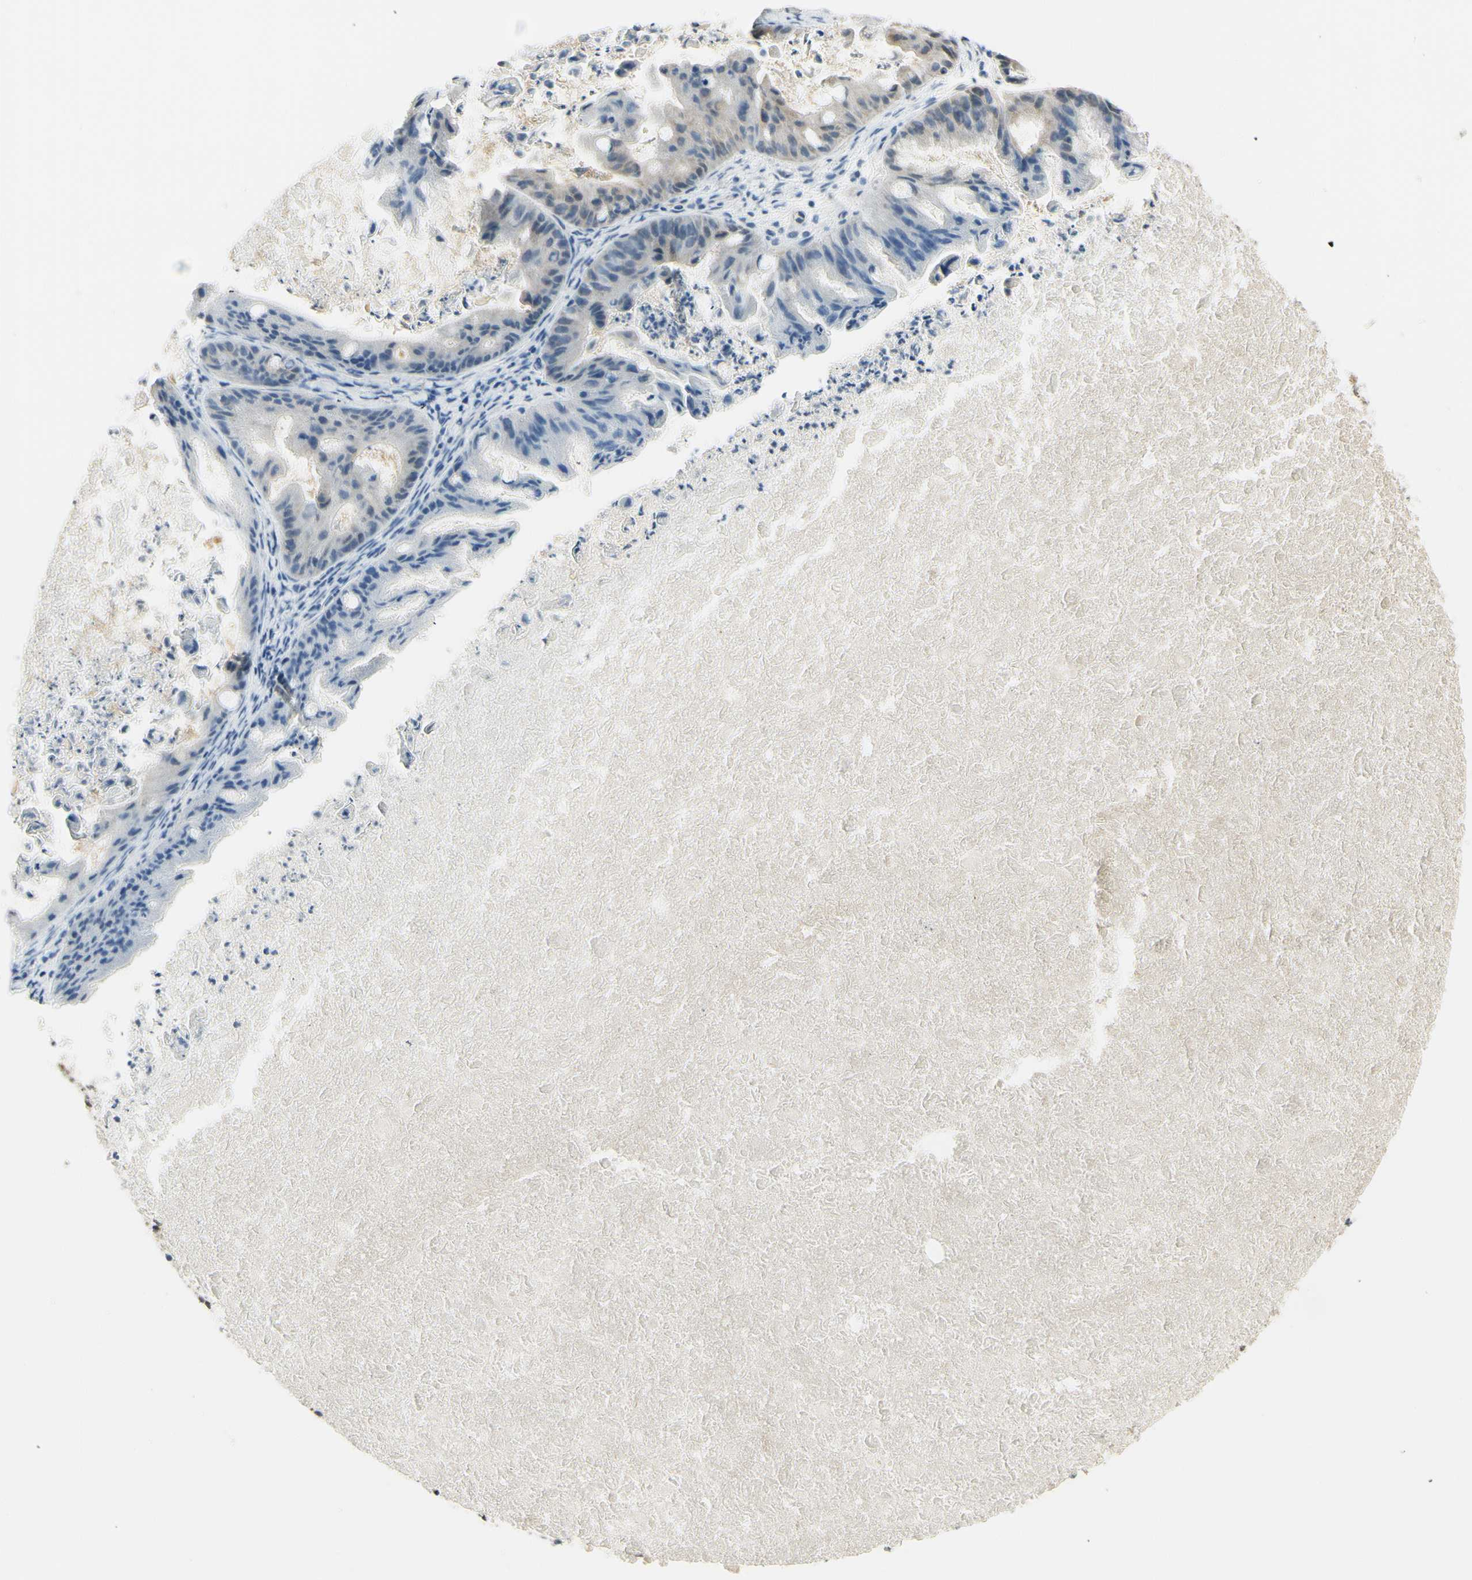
{"staining": {"intensity": "negative", "quantity": "none", "location": "none"}, "tissue": "ovarian cancer", "cell_type": "Tumor cells", "image_type": "cancer", "snomed": [{"axis": "morphology", "description": "Cystadenocarcinoma, mucinous, NOS"}, {"axis": "topography", "description": "Ovary"}], "caption": "Immunohistochemistry image of neoplastic tissue: ovarian mucinous cystadenocarcinoma stained with DAB displays no significant protein staining in tumor cells.", "gene": "IGDCC4", "patient": {"sex": "female", "age": 37}}